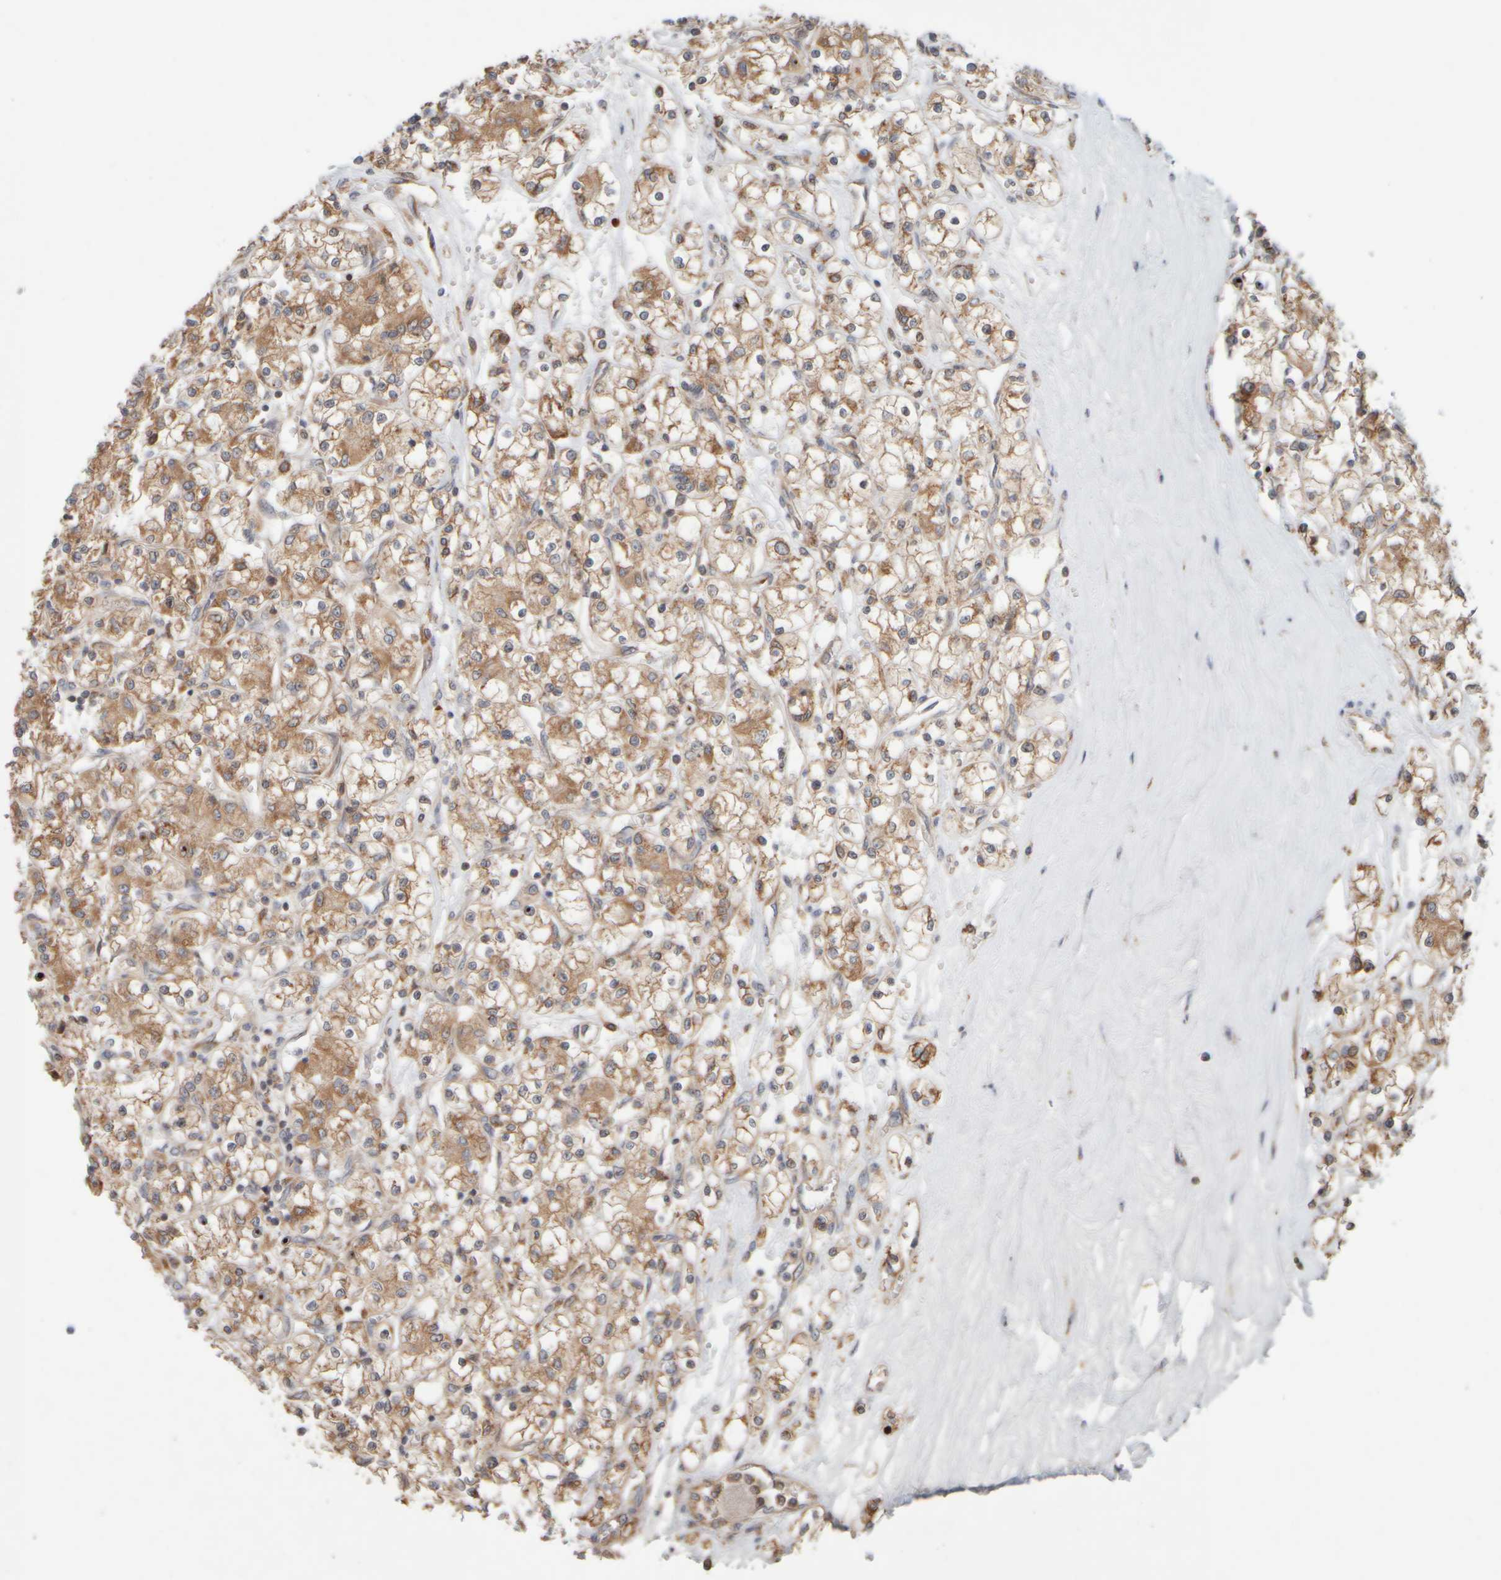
{"staining": {"intensity": "moderate", "quantity": ">75%", "location": "cytoplasmic/membranous"}, "tissue": "renal cancer", "cell_type": "Tumor cells", "image_type": "cancer", "snomed": [{"axis": "morphology", "description": "Adenocarcinoma, NOS"}, {"axis": "topography", "description": "Kidney"}], "caption": "Human renal cancer stained with a protein marker demonstrates moderate staining in tumor cells.", "gene": "EIF2B3", "patient": {"sex": "female", "age": 59}}